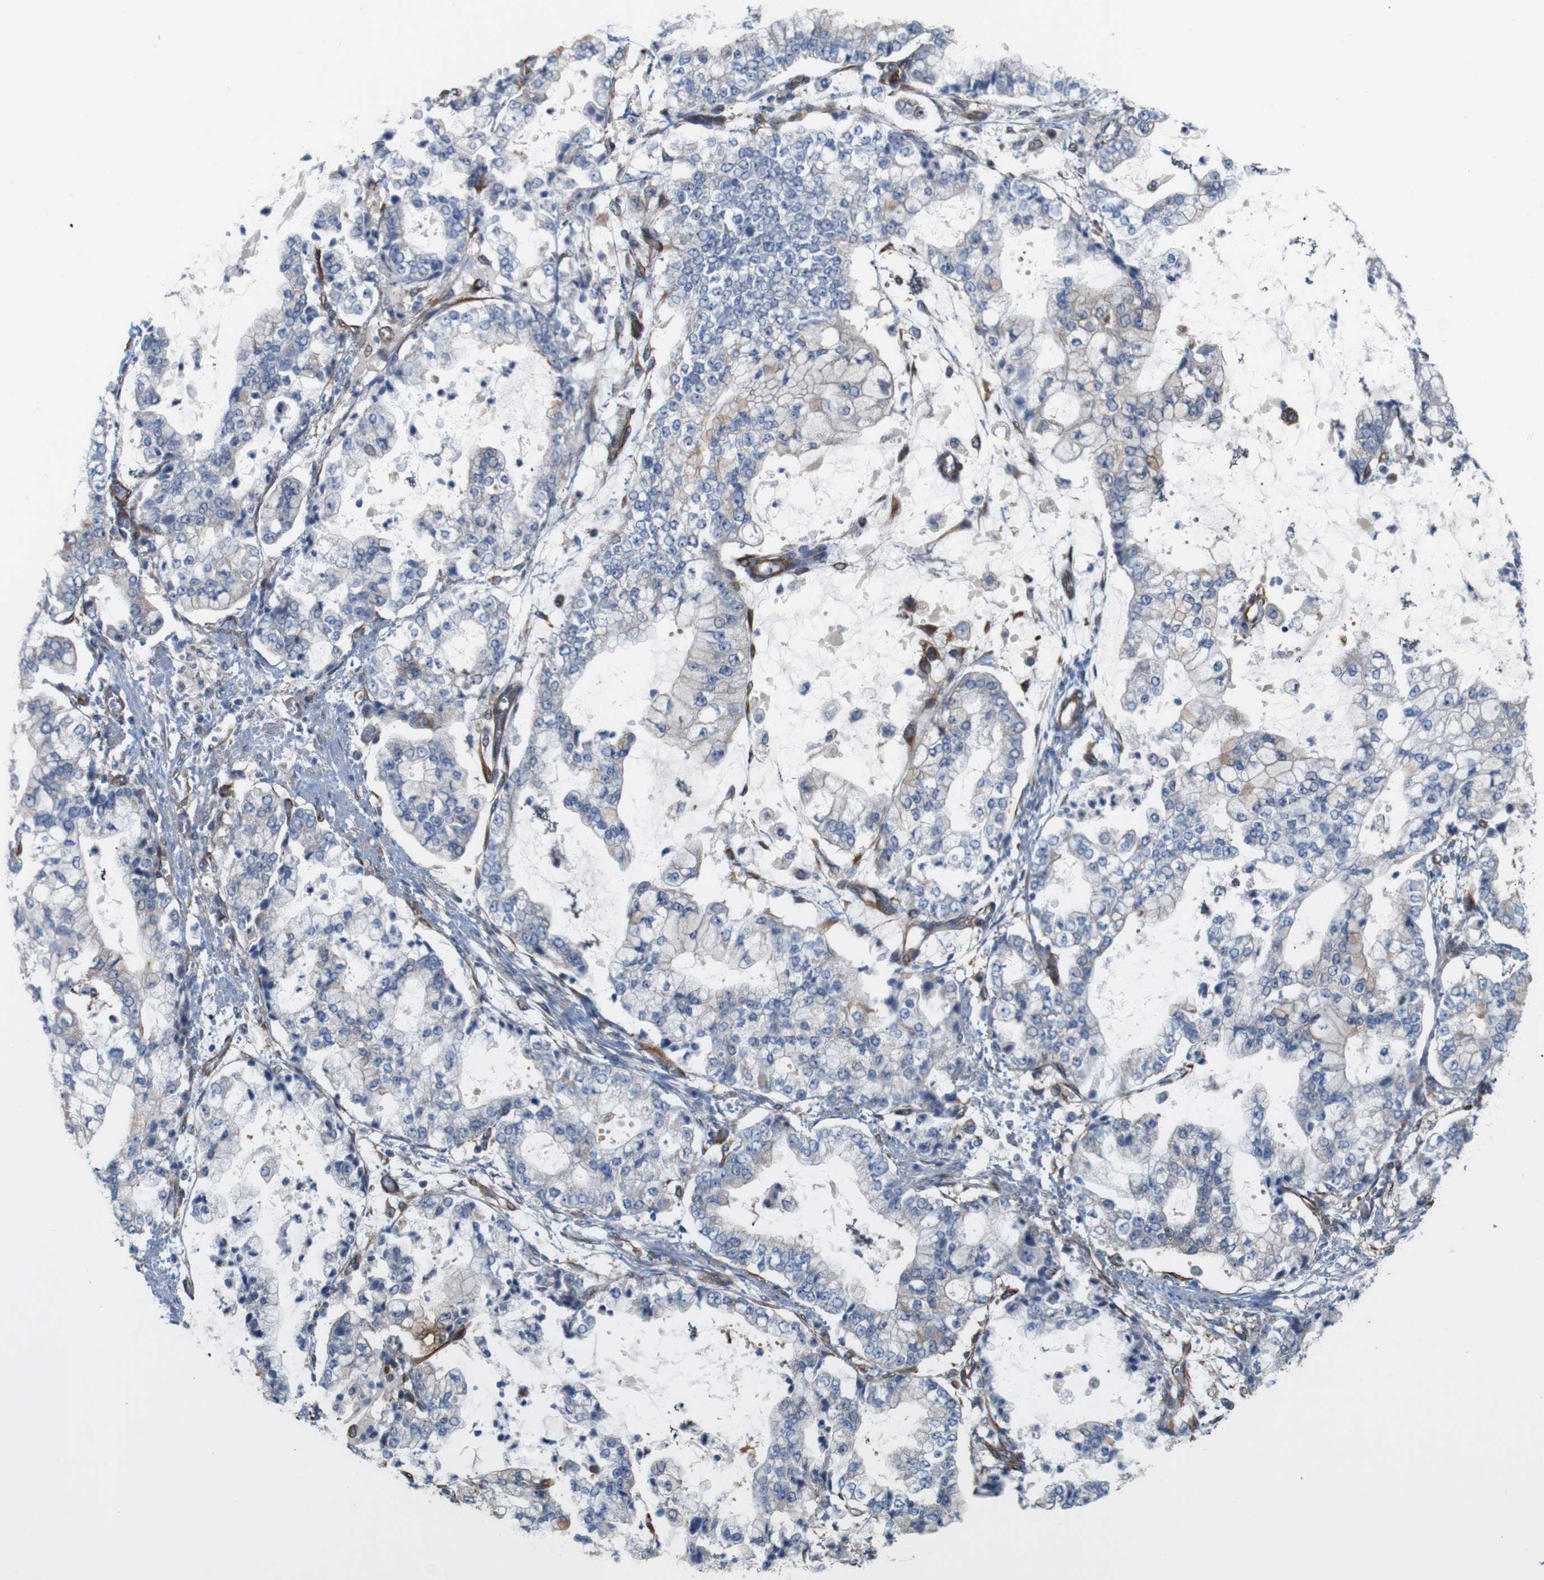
{"staining": {"intensity": "negative", "quantity": "none", "location": "none"}, "tissue": "stomach cancer", "cell_type": "Tumor cells", "image_type": "cancer", "snomed": [{"axis": "morphology", "description": "Adenocarcinoma, NOS"}, {"axis": "topography", "description": "Stomach"}], "caption": "Tumor cells show no significant protein expression in adenocarcinoma (stomach).", "gene": "JPH1", "patient": {"sex": "male", "age": 76}}